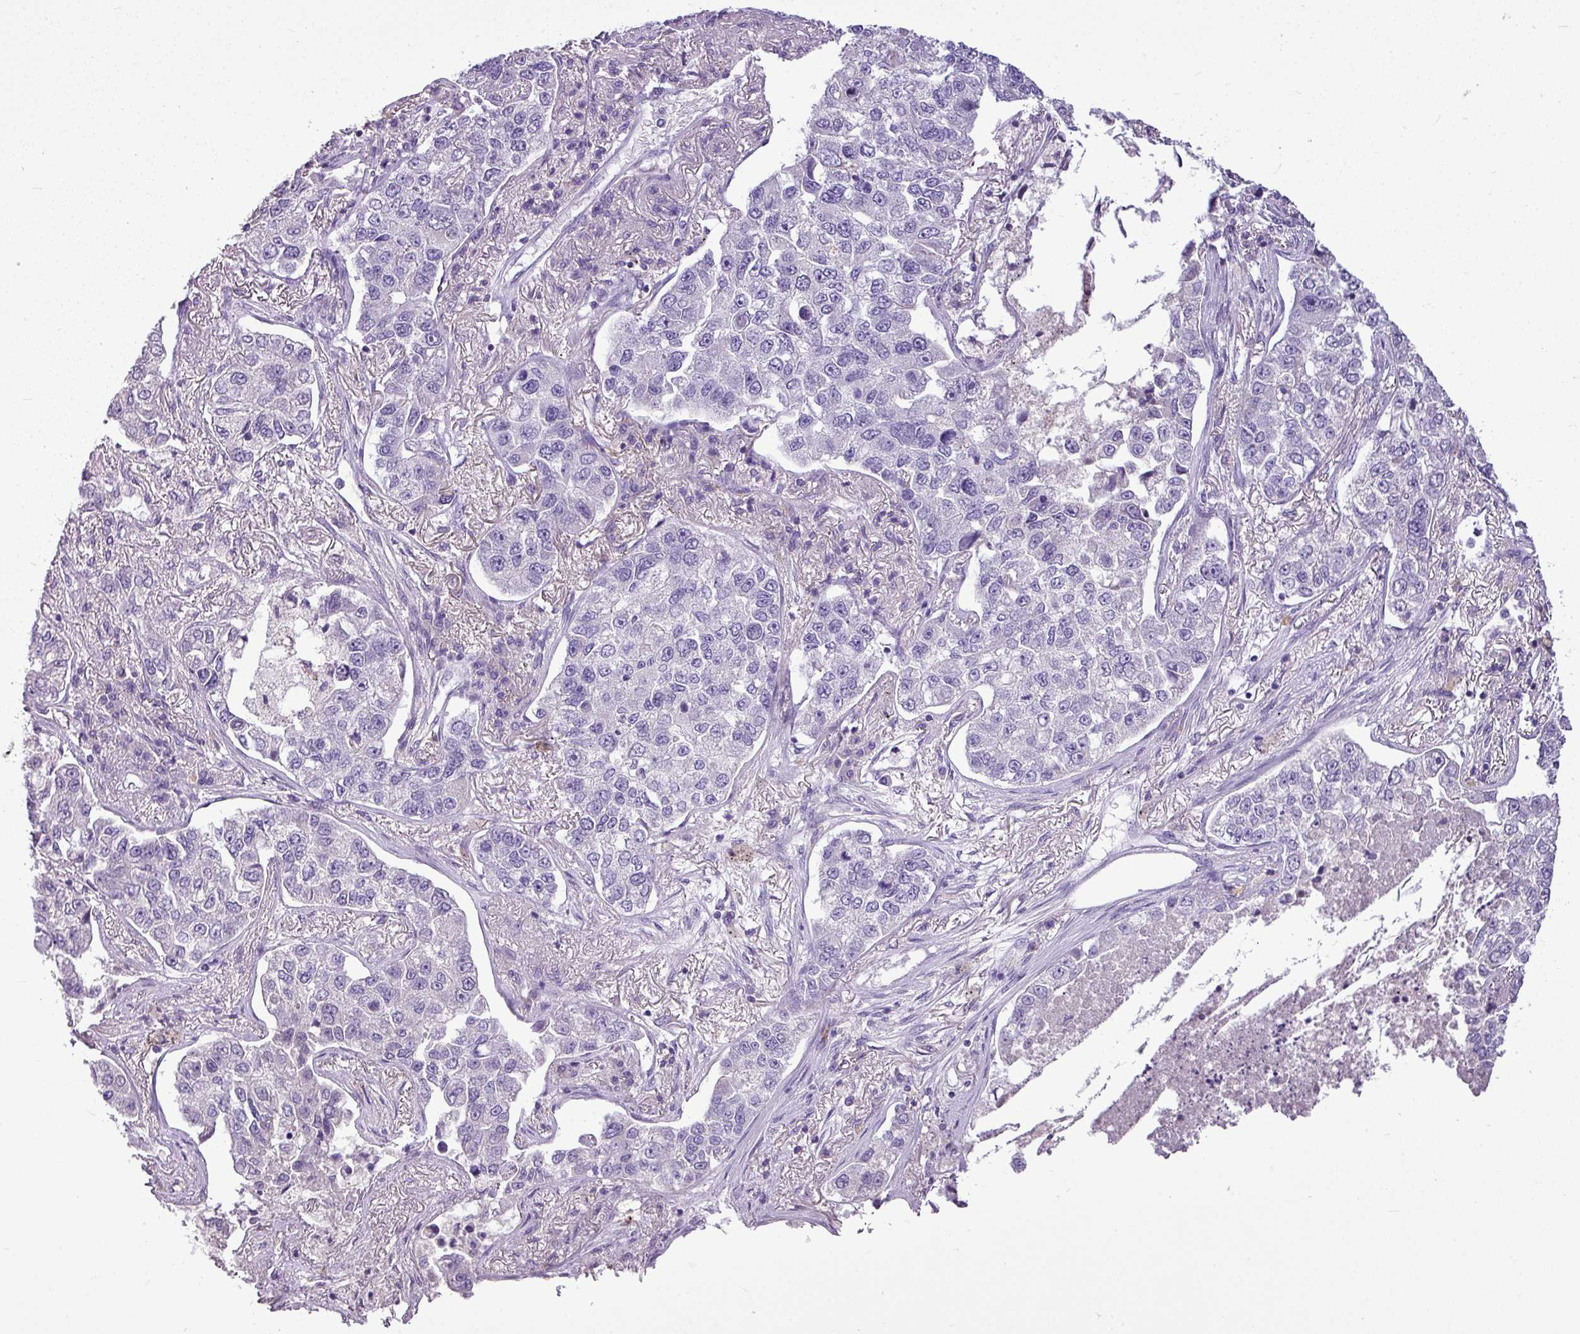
{"staining": {"intensity": "negative", "quantity": "none", "location": "none"}, "tissue": "lung cancer", "cell_type": "Tumor cells", "image_type": "cancer", "snomed": [{"axis": "morphology", "description": "Adenocarcinoma, NOS"}, {"axis": "topography", "description": "Lung"}], "caption": "Adenocarcinoma (lung) stained for a protein using immunohistochemistry reveals no expression tumor cells.", "gene": "IL17A", "patient": {"sex": "male", "age": 49}}